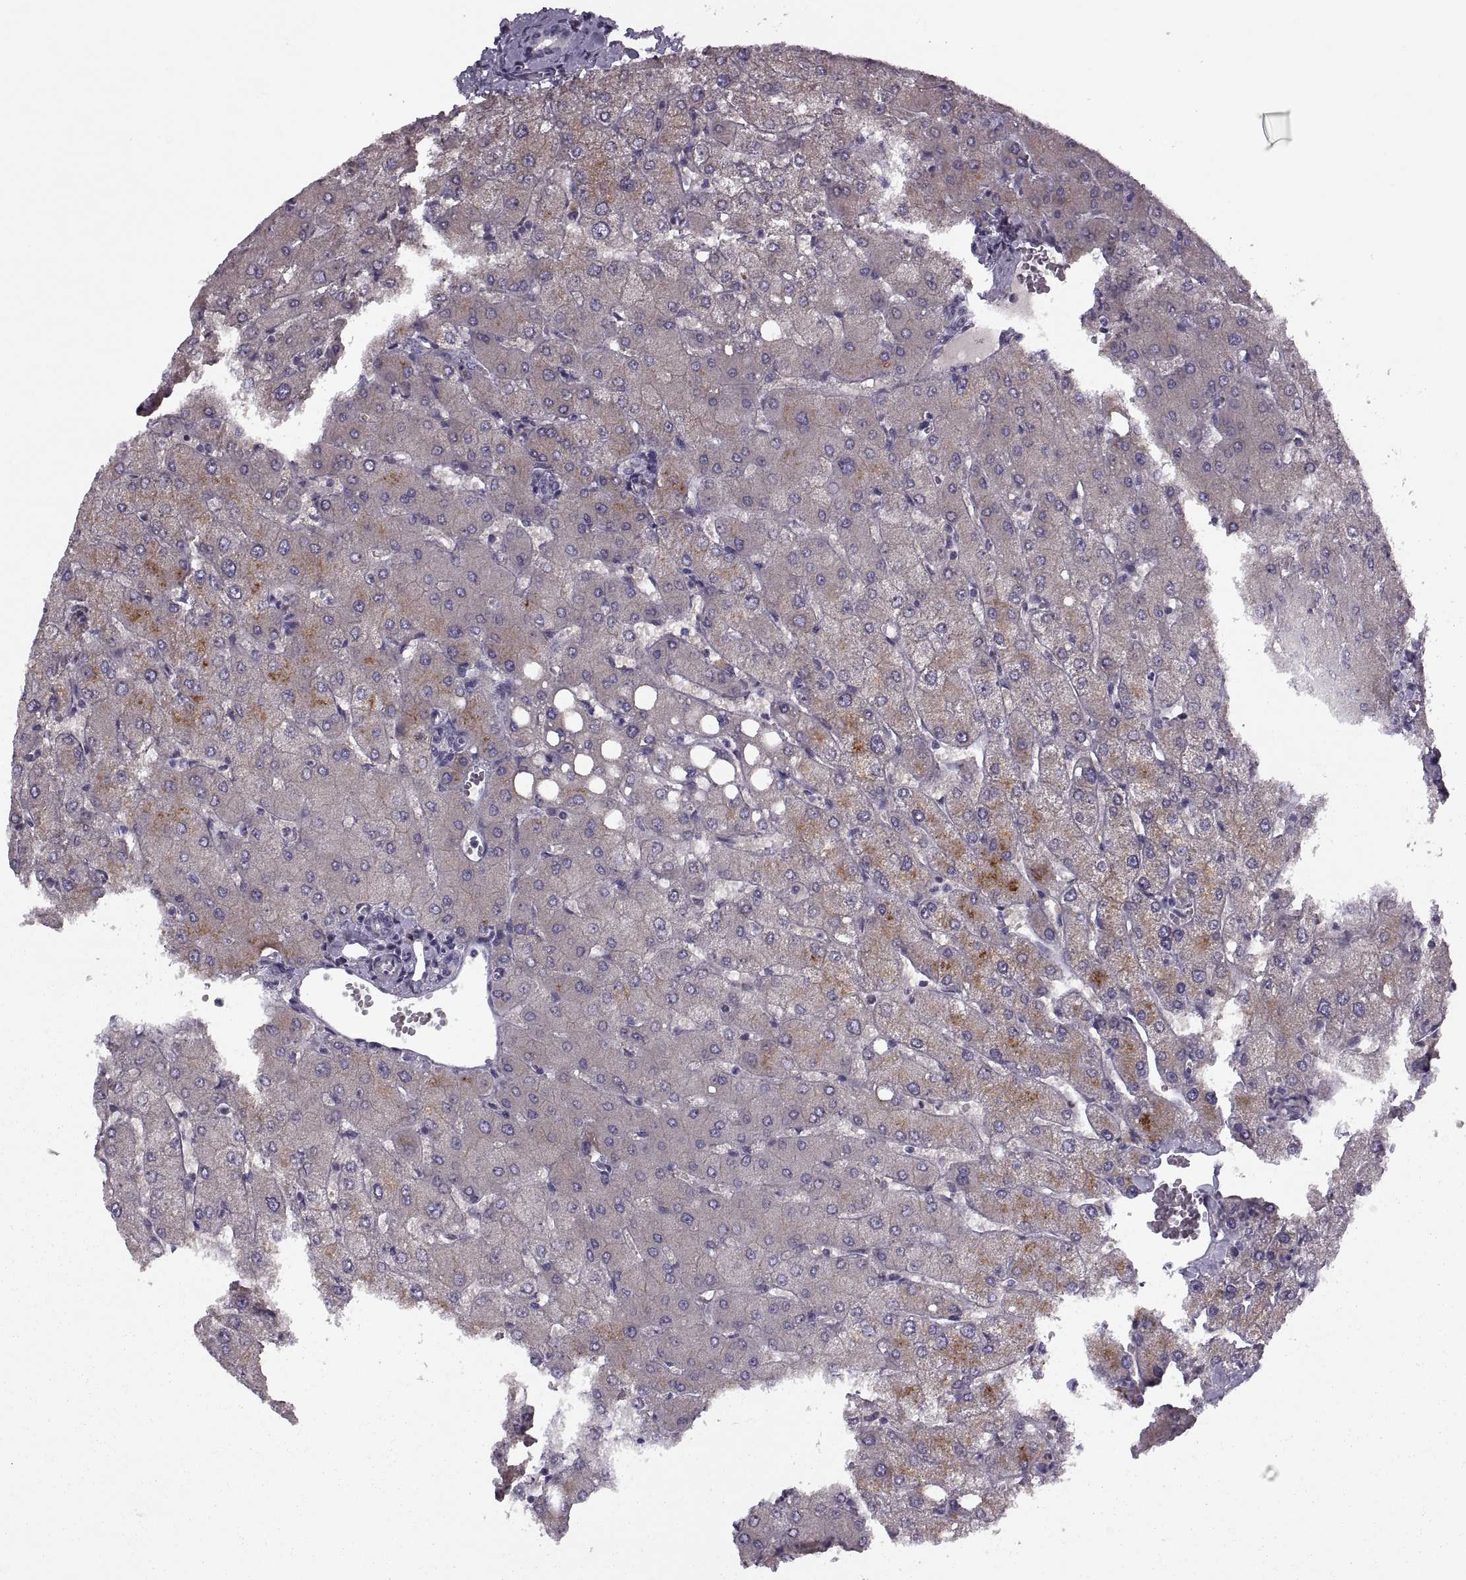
{"staining": {"intensity": "negative", "quantity": "none", "location": "none"}, "tissue": "liver", "cell_type": "Cholangiocytes", "image_type": "normal", "snomed": [{"axis": "morphology", "description": "Normal tissue, NOS"}, {"axis": "topography", "description": "Liver"}], "caption": "High power microscopy histopathology image of an immunohistochemistry (IHC) image of unremarkable liver, revealing no significant expression in cholangiocytes. (DAB (3,3'-diaminobenzidine) immunohistochemistry visualized using brightfield microscopy, high magnification).", "gene": "CACNA1F", "patient": {"sex": "female", "age": 54}}